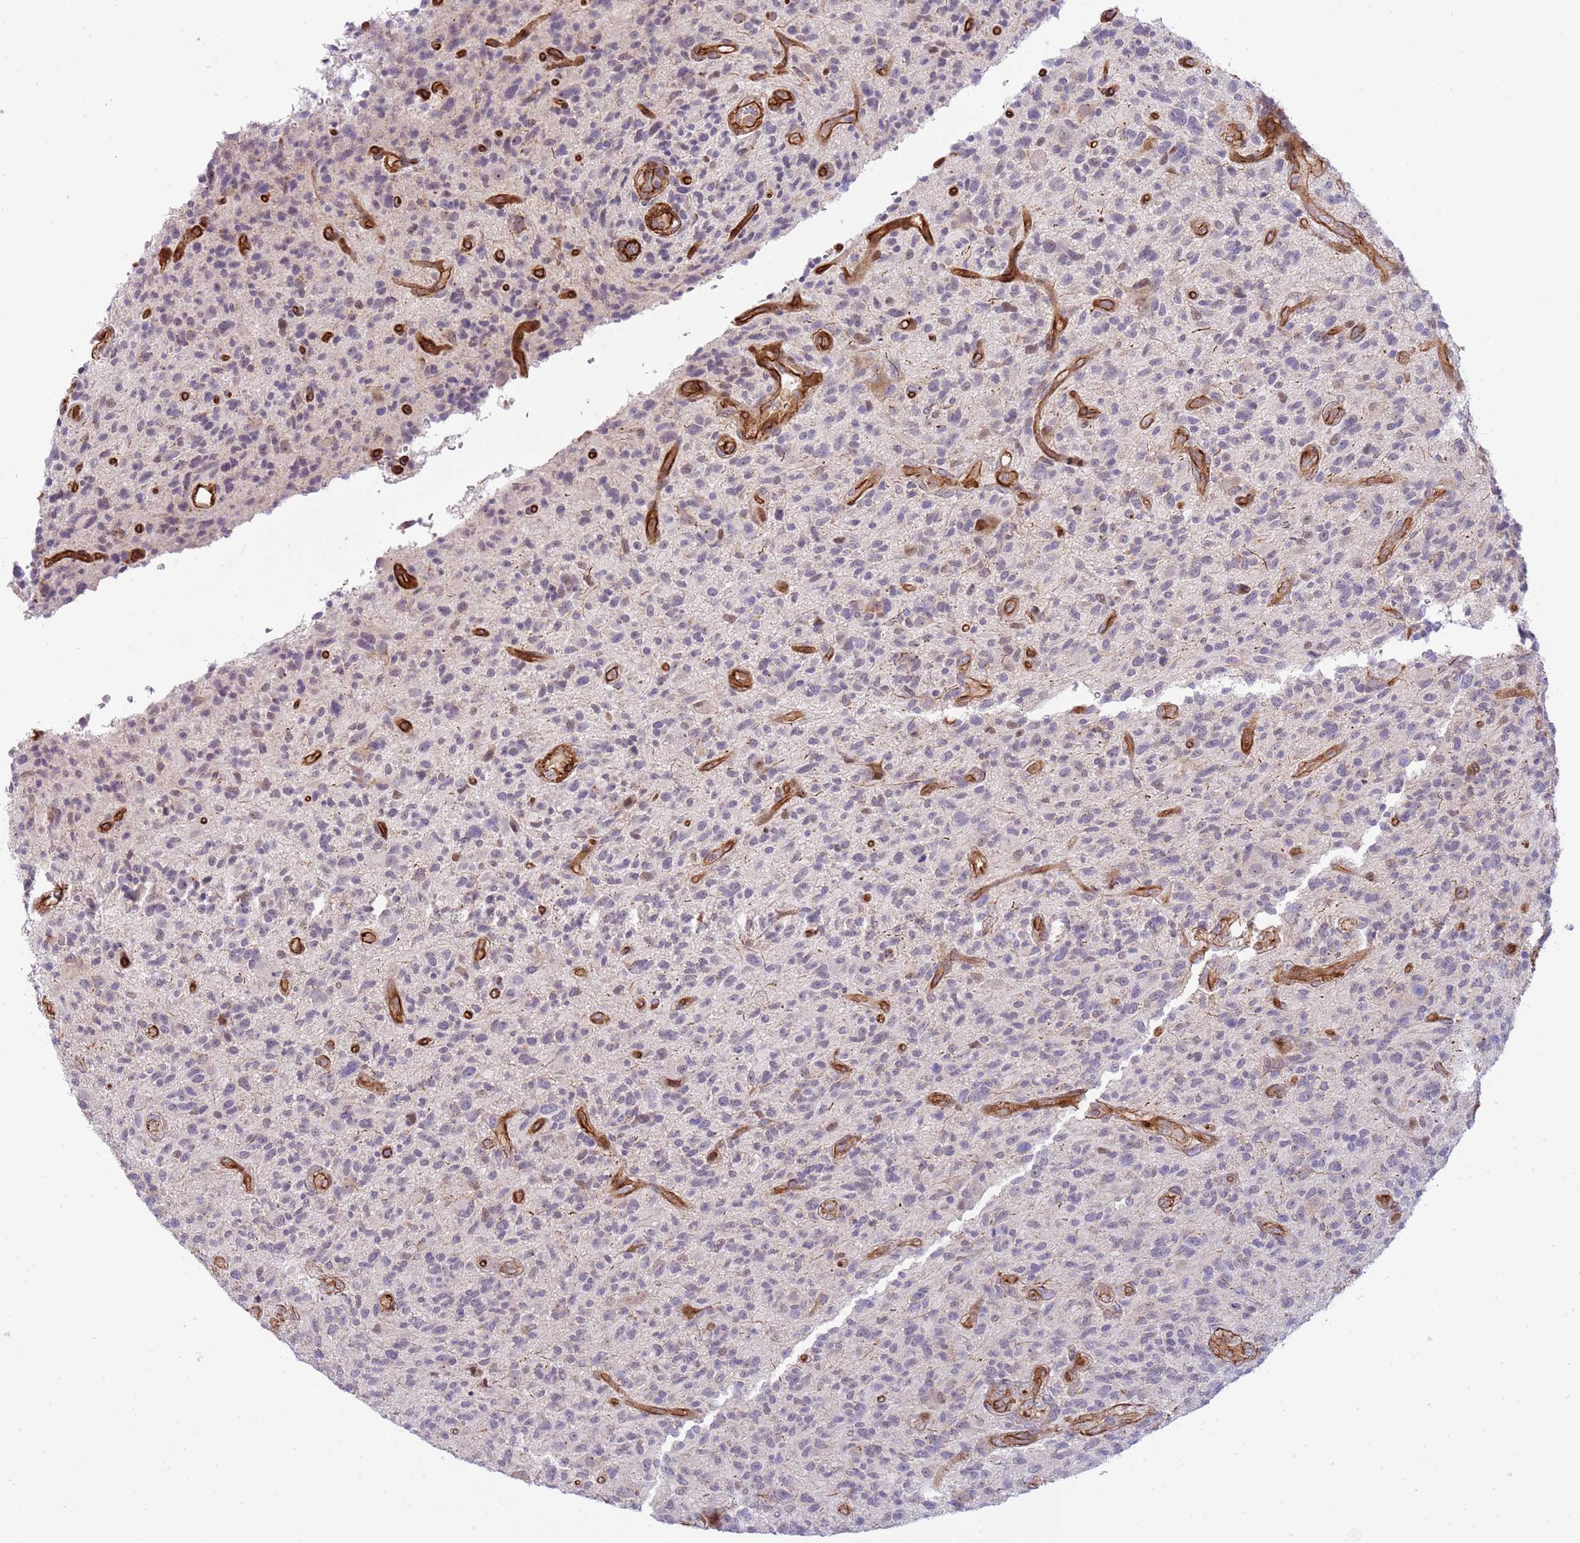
{"staining": {"intensity": "negative", "quantity": "none", "location": "none"}, "tissue": "glioma", "cell_type": "Tumor cells", "image_type": "cancer", "snomed": [{"axis": "morphology", "description": "Glioma, malignant, High grade"}, {"axis": "topography", "description": "Brain"}], "caption": "IHC of human glioma reveals no staining in tumor cells.", "gene": "NEK3", "patient": {"sex": "male", "age": 47}}